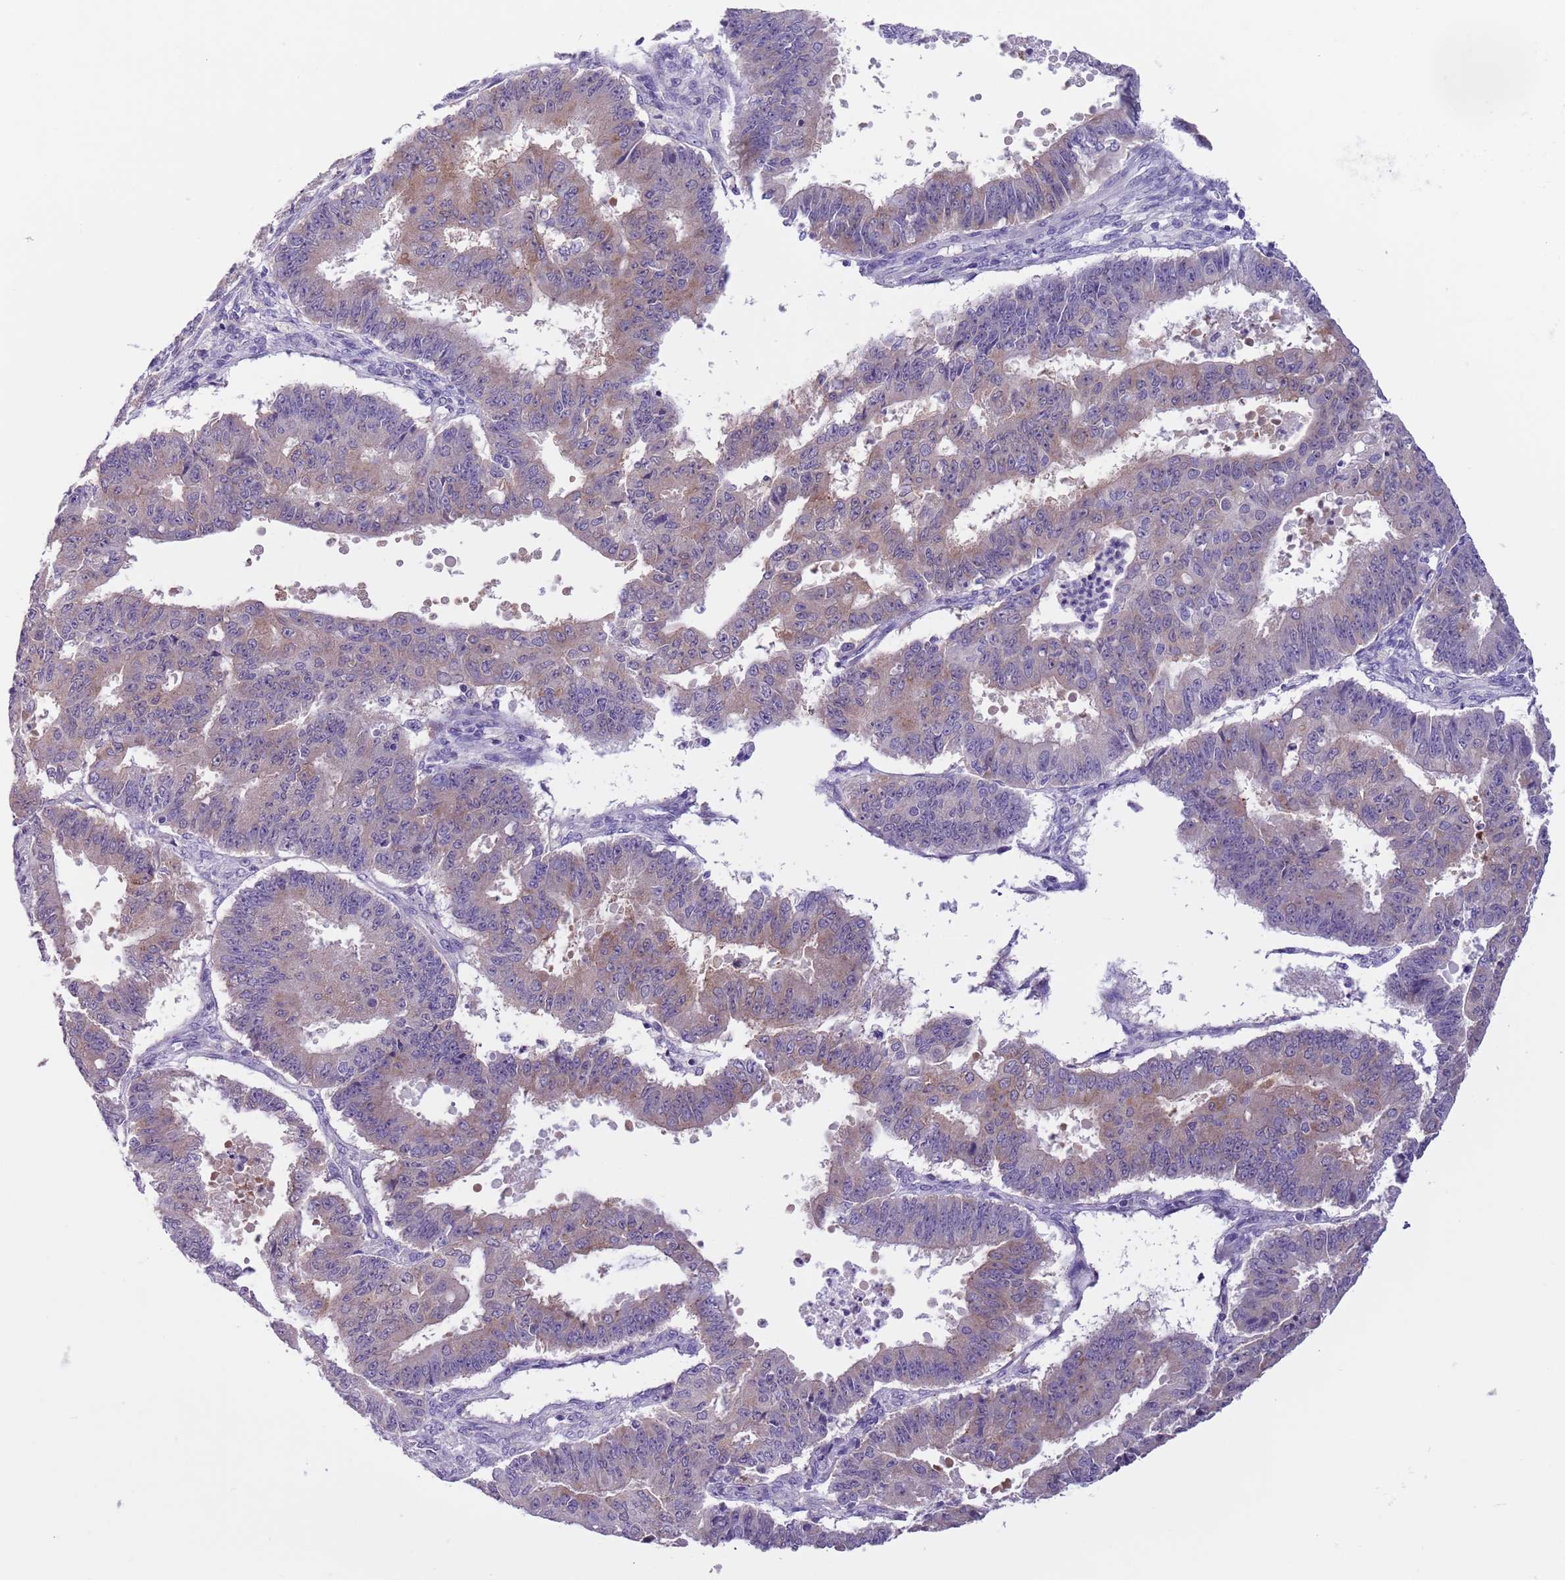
{"staining": {"intensity": "weak", "quantity": "25%-75%", "location": "cytoplasmic/membranous"}, "tissue": "ovarian cancer", "cell_type": "Tumor cells", "image_type": "cancer", "snomed": [{"axis": "morphology", "description": "Carcinoma, endometroid"}, {"axis": "topography", "description": "Appendix"}, {"axis": "topography", "description": "Ovary"}], "caption": "Endometroid carcinoma (ovarian) tissue displays weak cytoplasmic/membranous expression in about 25%-75% of tumor cells", "gene": "PFKFB2", "patient": {"sex": "female", "age": 42}}